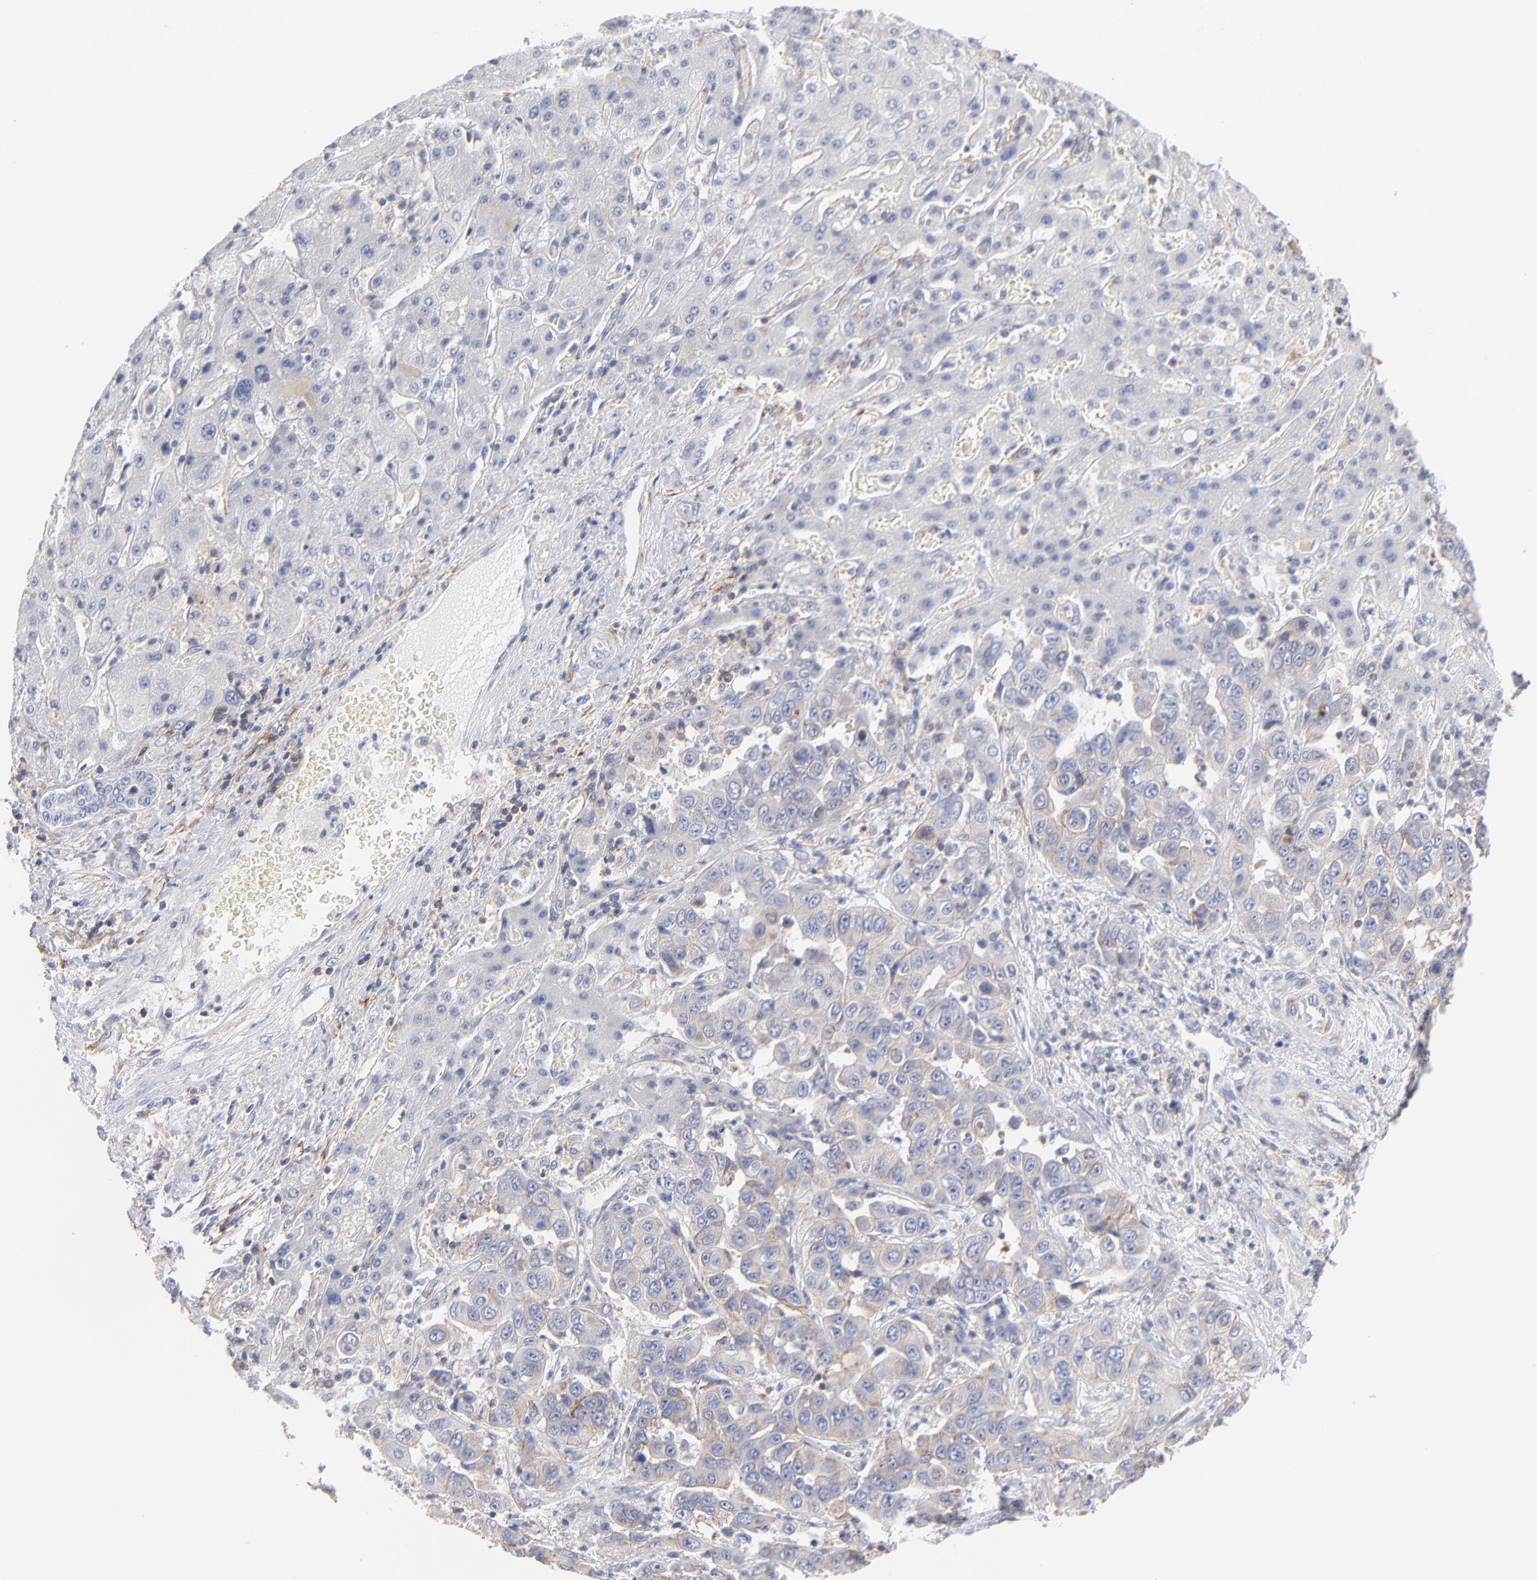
{"staining": {"intensity": "negative", "quantity": "none", "location": "none"}, "tissue": "liver cancer", "cell_type": "Tumor cells", "image_type": "cancer", "snomed": [{"axis": "morphology", "description": "Cholangiocarcinoma"}, {"axis": "topography", "description": "Liver"}], "caption": "DAB immunohistochemical staining of human liver cancer exhibits no significant expression in tumor cells.", "gene": "SEPTIN6", "patient": {"sex": "female", "age": 52}}